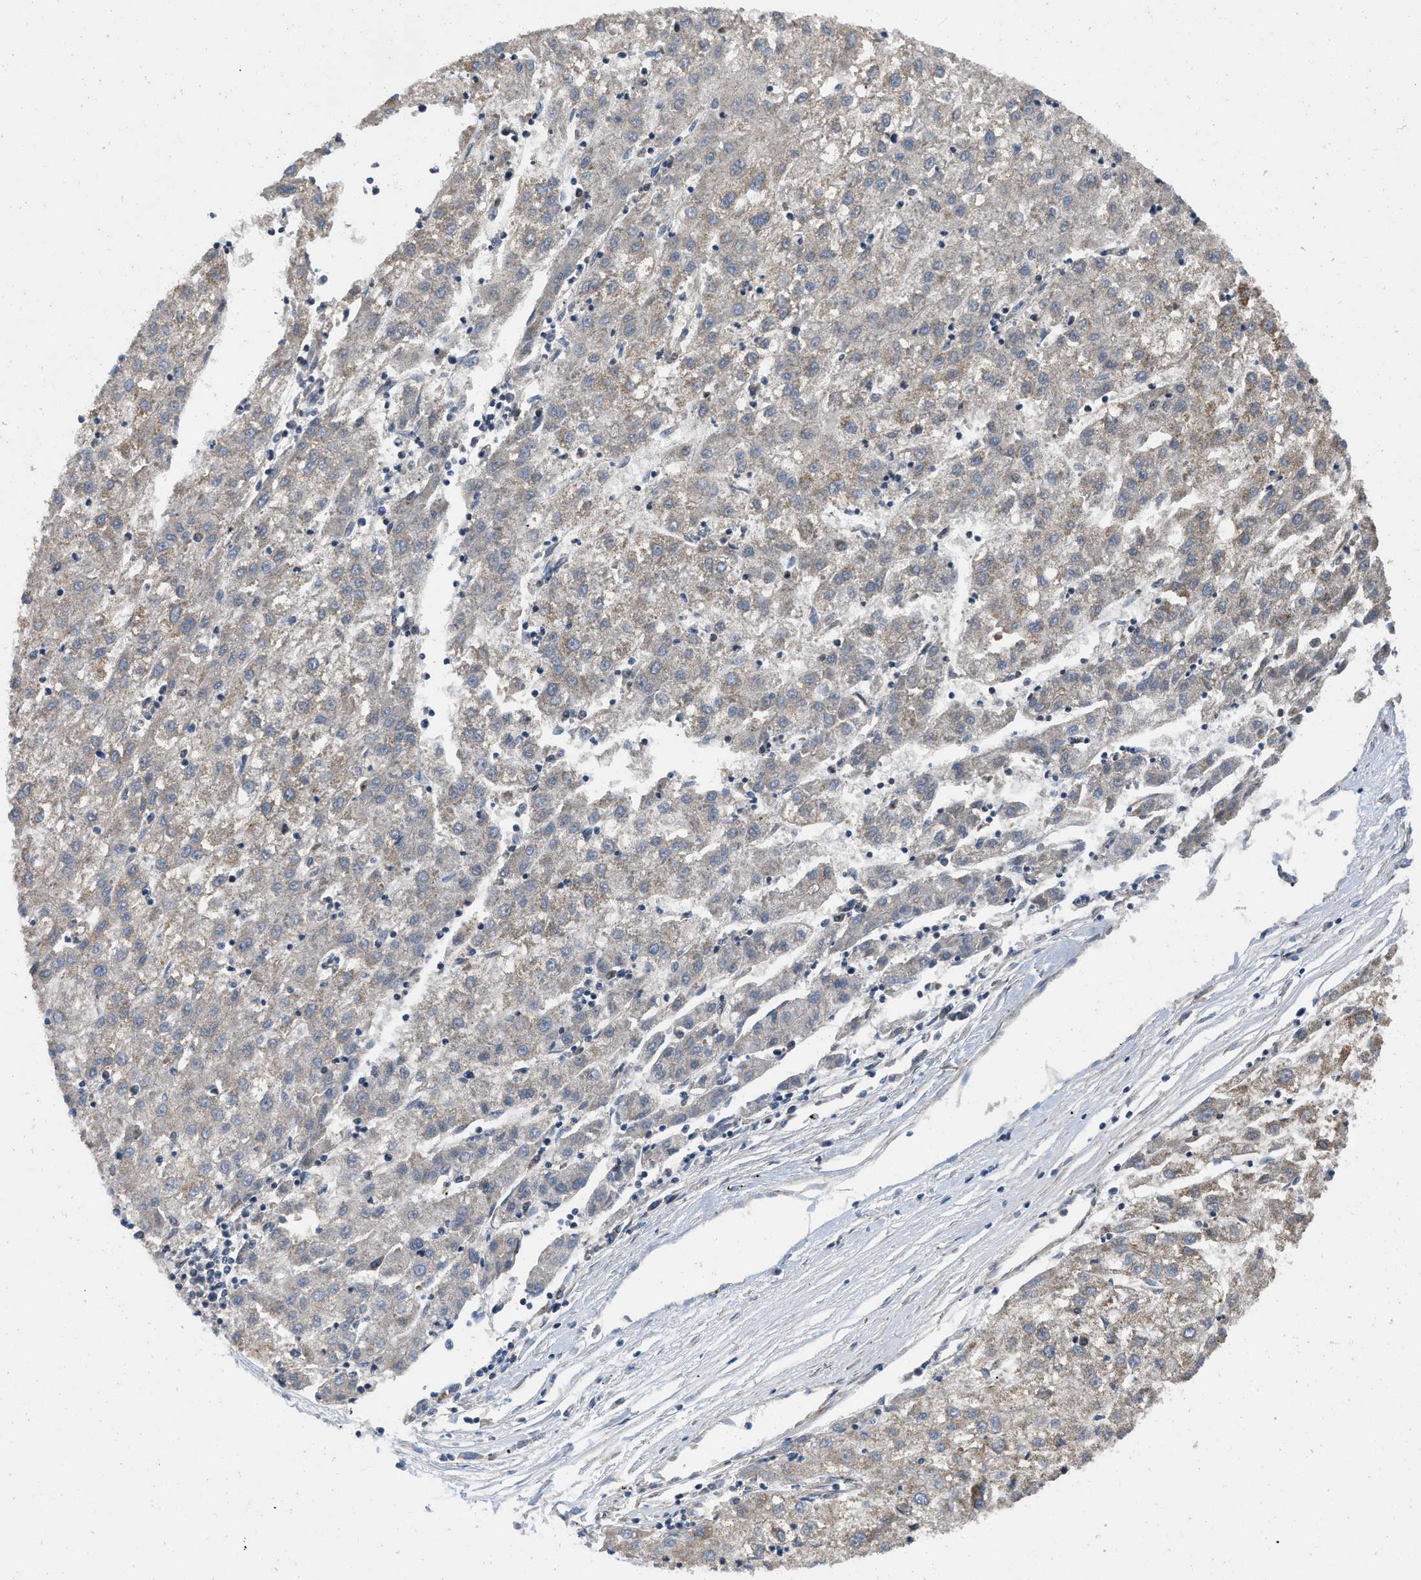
{"staining": {"intensity": "weak", "quantity": "25%-75%", "location": "cytoplasmic/membranous"}, "tissue": "liver cancer", "cell_type": "Tumor cells", "image_type": "cancer", "snomed": [{"axis": "morphology", "description": "Carcinoma, Hepatocellular, NOS"}, {"axis": "topography", "description": "Liver"}], "caption": "IHC of human liver cancer (hepatocellular carcinoma) exhibits low levels of weak cytoplasmic/membranous expression in approximately 25%-75% of tumor cells.", "gene": "PRDM14", "patient": {"sex": "male", "age": 72}}